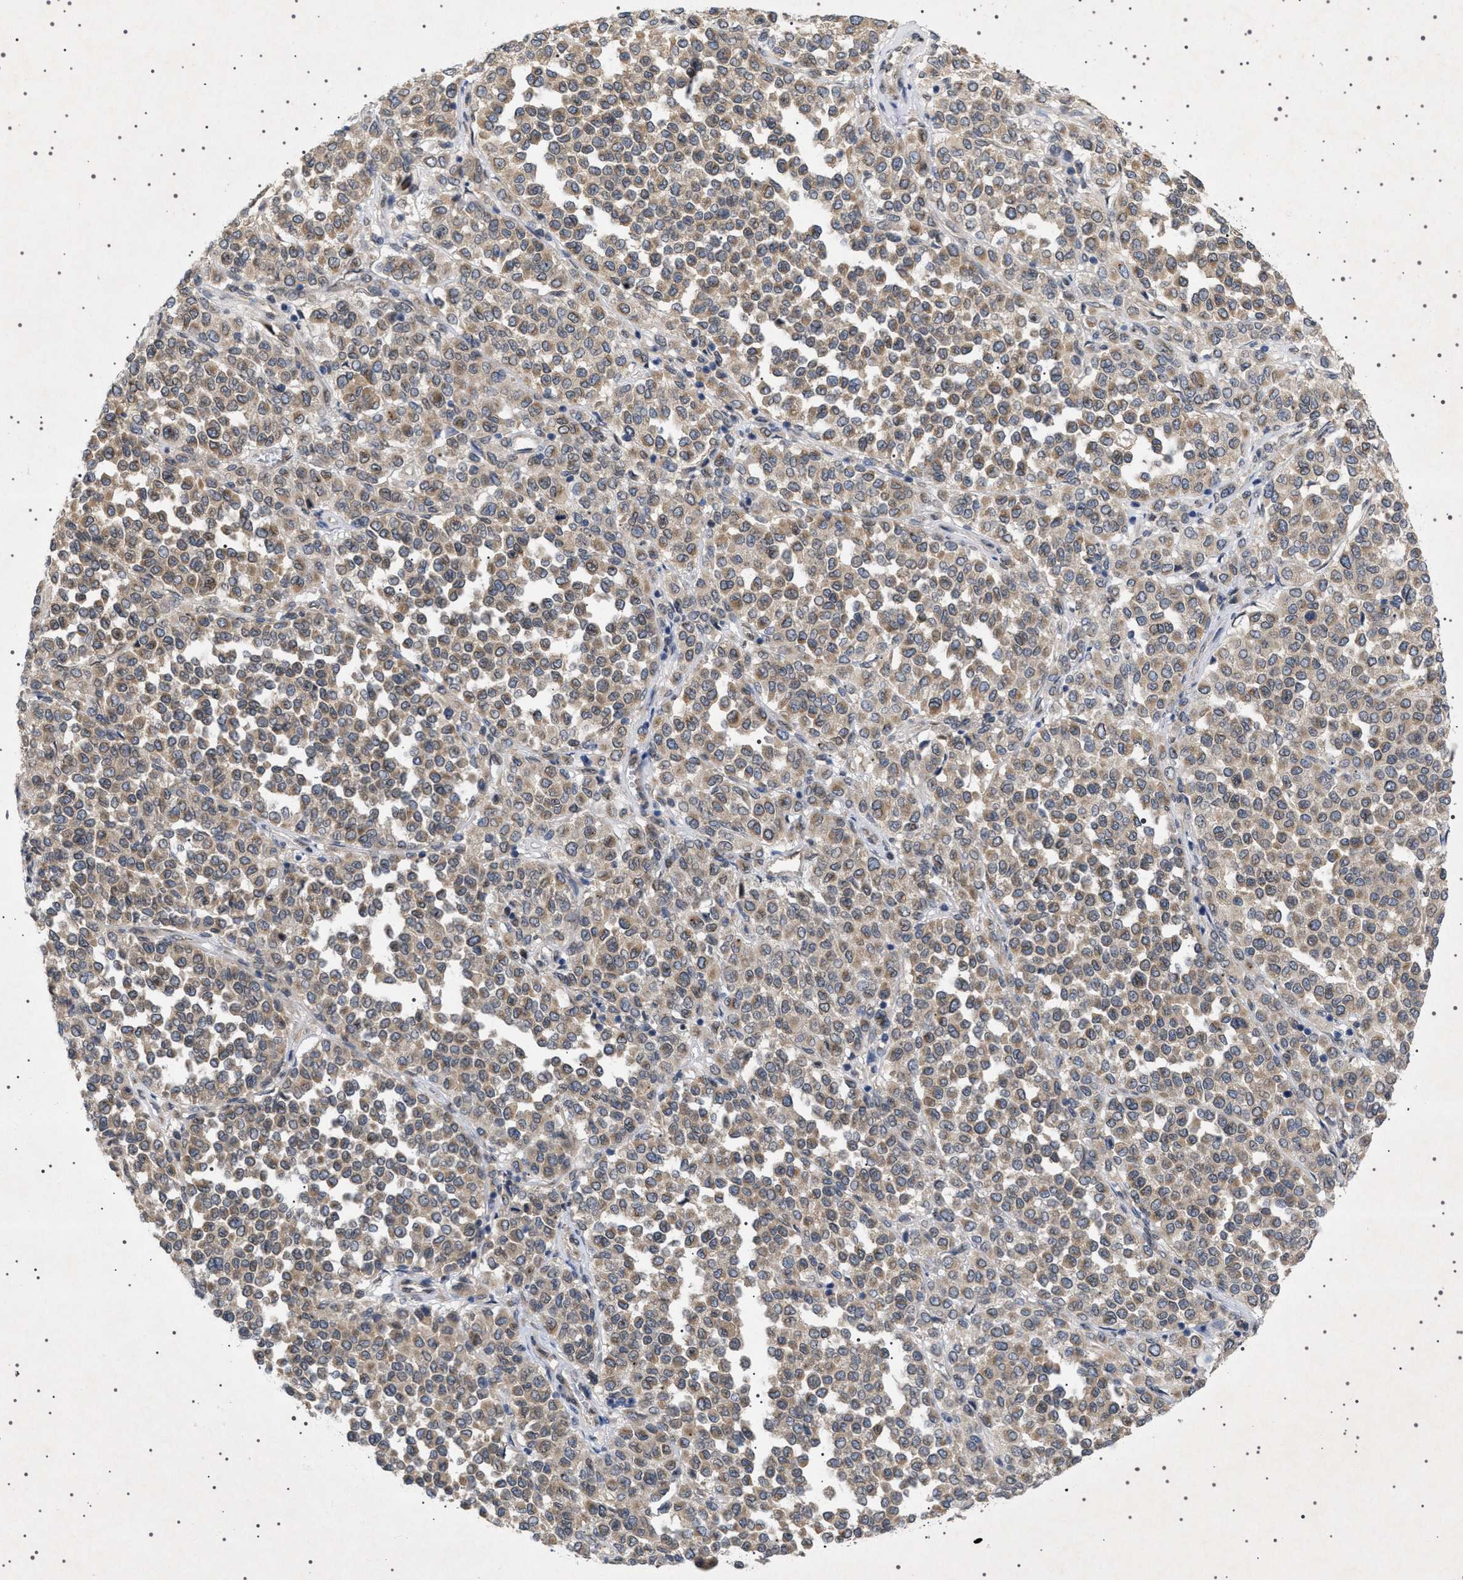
{"staining": {"intensity": "weak", "quantity": ">75%", "location": "cytoplasmic/membranous,nuclear"}, "tissue": "melanoma", "cell_type": "Tumor cells", "image_type": "cancer", "snomed": [{"axis": "morphology", "description": "Malignant melanoma, Metastatic site"}, {"axis": "topography", "description": "Pancreas"}], "caption": "Malignant melanoma (metastatic site) tissue shows weak cytoplasmic/membranous and nuclear expression in approximately >75% of tumor cells, visualized by immunohistochemistry.", "gene": "NUP93", "patient": {"sex": "female", "age": 30}}